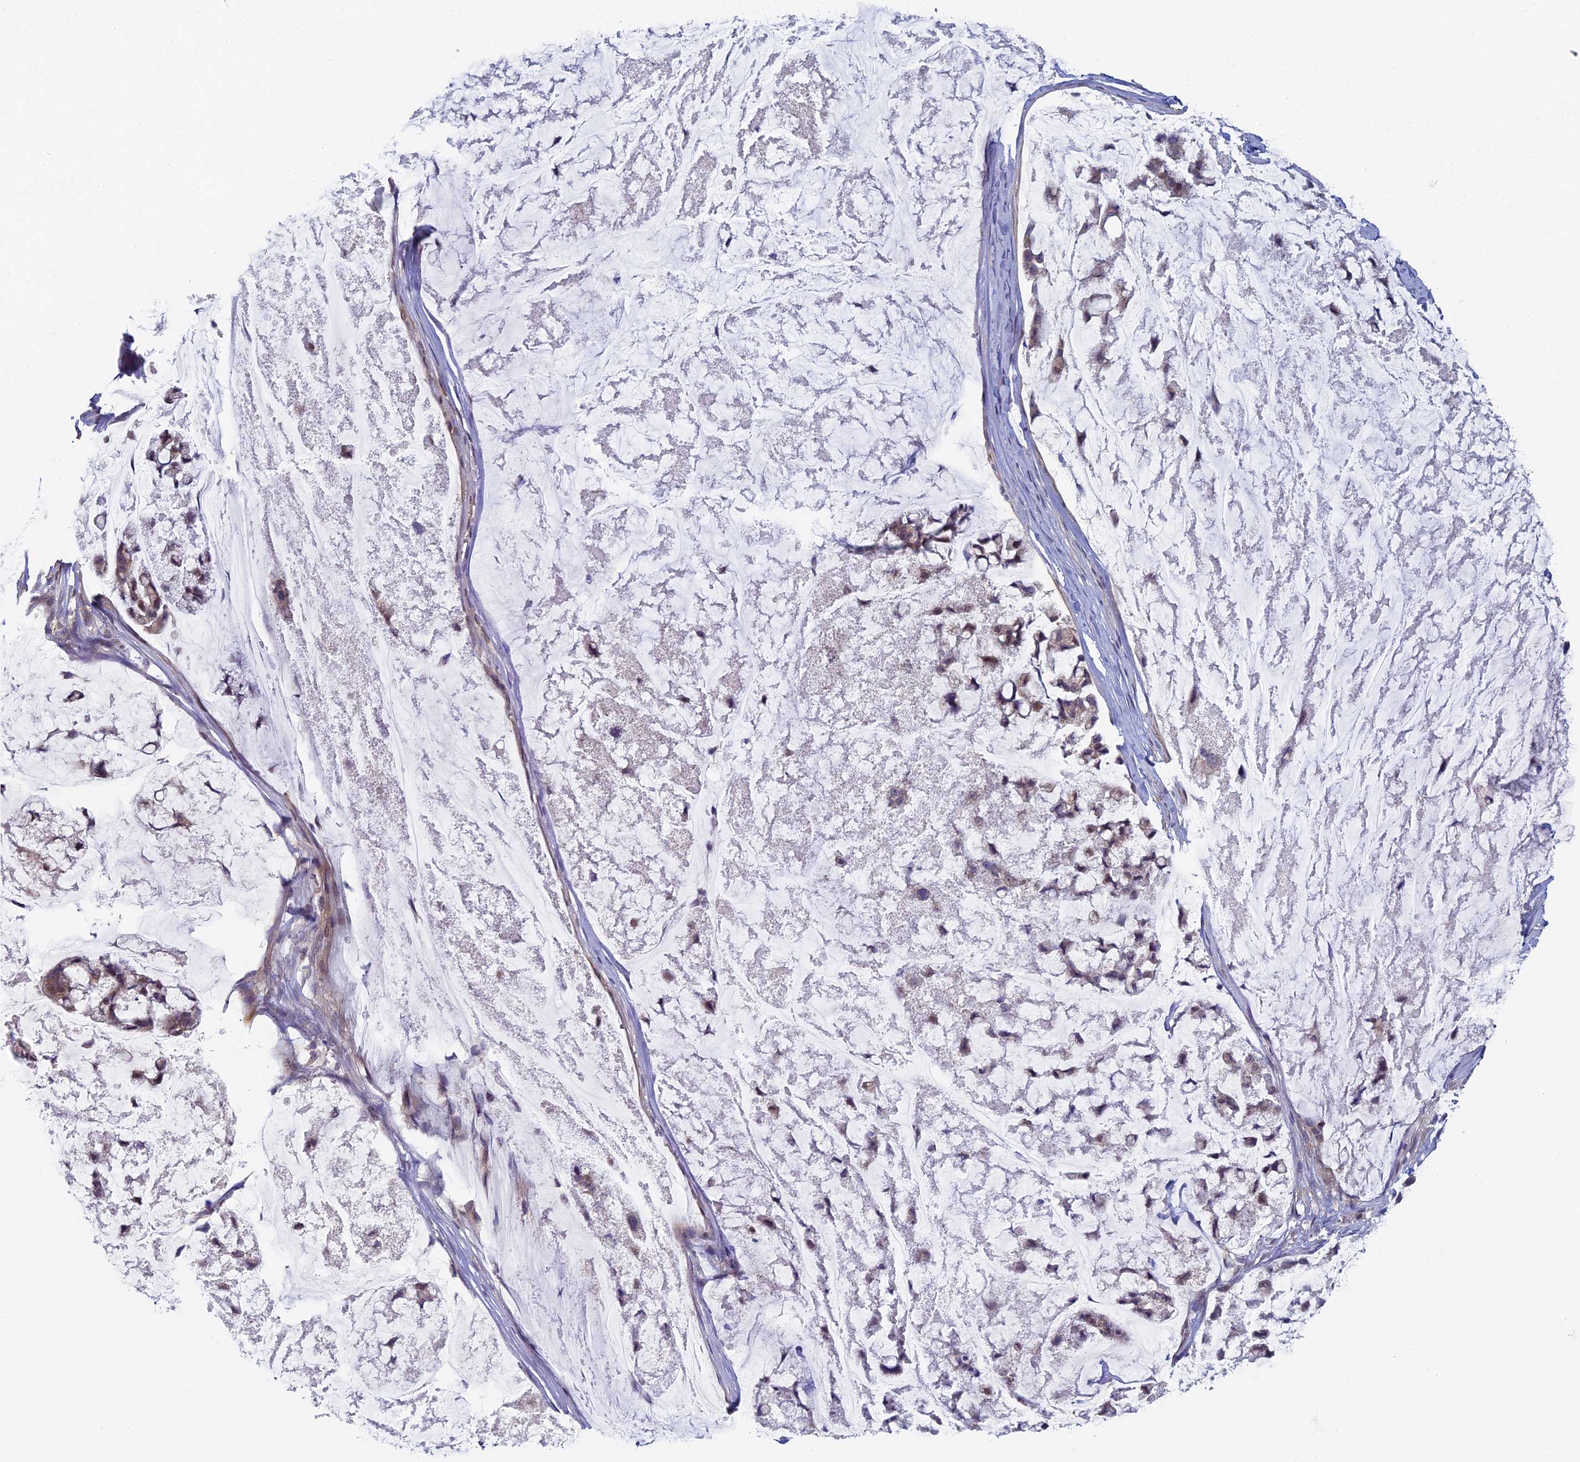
{"staining": {"intensity": "negative", "quantity": "none", "location": "none"}, "tissue": "stomach cancer", "cell_type": "Tumor cells", "image_type": "cancer", "snomed": [{"axis": "morphology", "description": "Adenocarcinoma, NOS"}, {"axis": "topography", "description": "Stomach, lower"}], "caption": "Immunohistochemistry (IHC) micrograph of neoplastic tissue: human stomach adenocarcinoma stained with DAB reveals no significant protein expression in tumor cells.", "gene": "DIXDC1", "patient": {"sex": "male", "age": 67}}